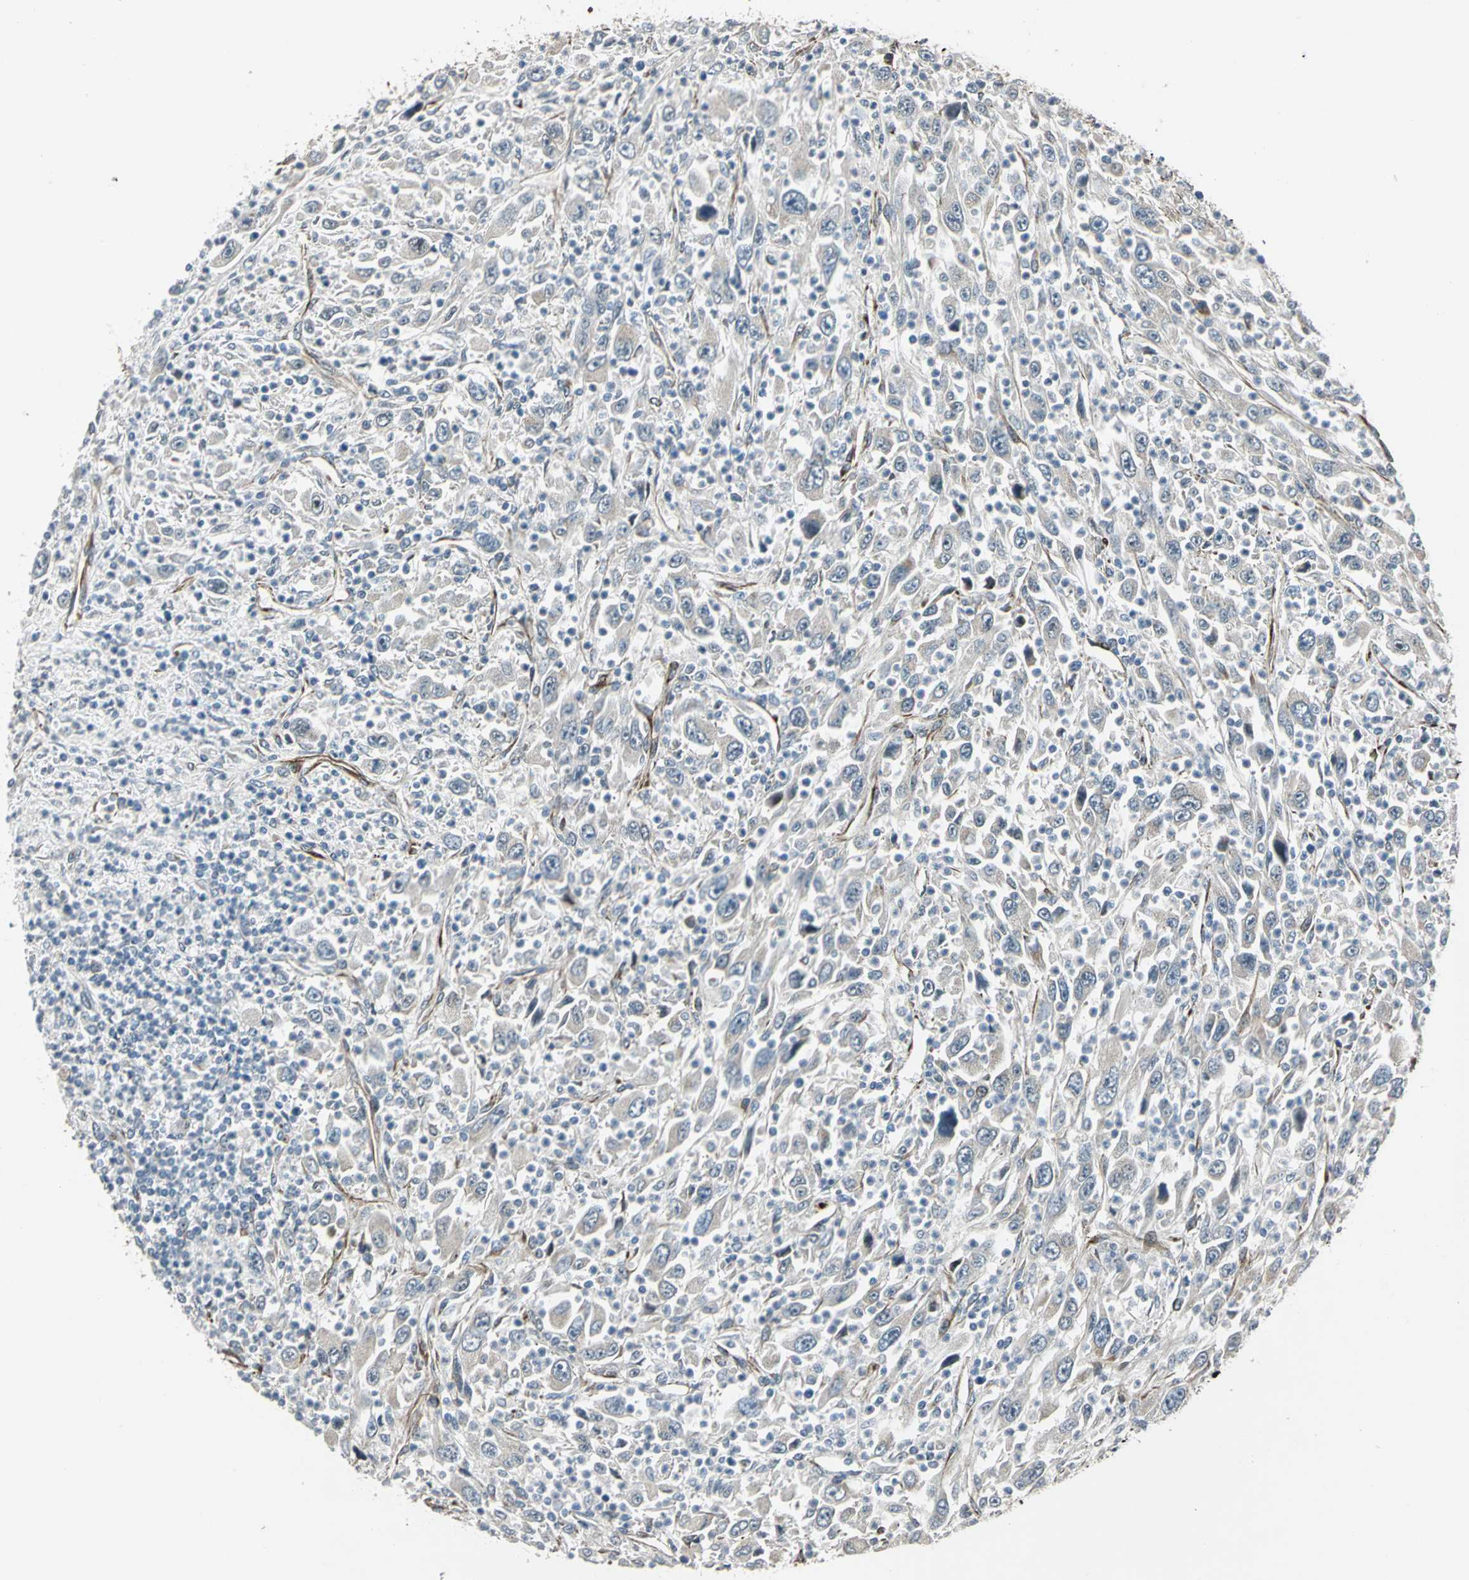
{"staining": {"intensity": "moderate", "quantity": "25%-75%", "location": "cytoplasmic/membranous"}, "tissue": "melanoma", "cell_type": "Tumor cells", "image_type": "cancer", "snomed": [{"axis": "morphology", "description": "Malignant melanoma, Metastatic site"}, {"axis": "topography", "description": "Skin"}], "caption": "The histopathology image reveals a brown stain indicating the presence of a protein in the cytoplasmic/membranous of tumor cells in melanoma. Nuclei are stained in blue.", "gene": "EXD2", "patient": {"sex": "female", "age": 56}}